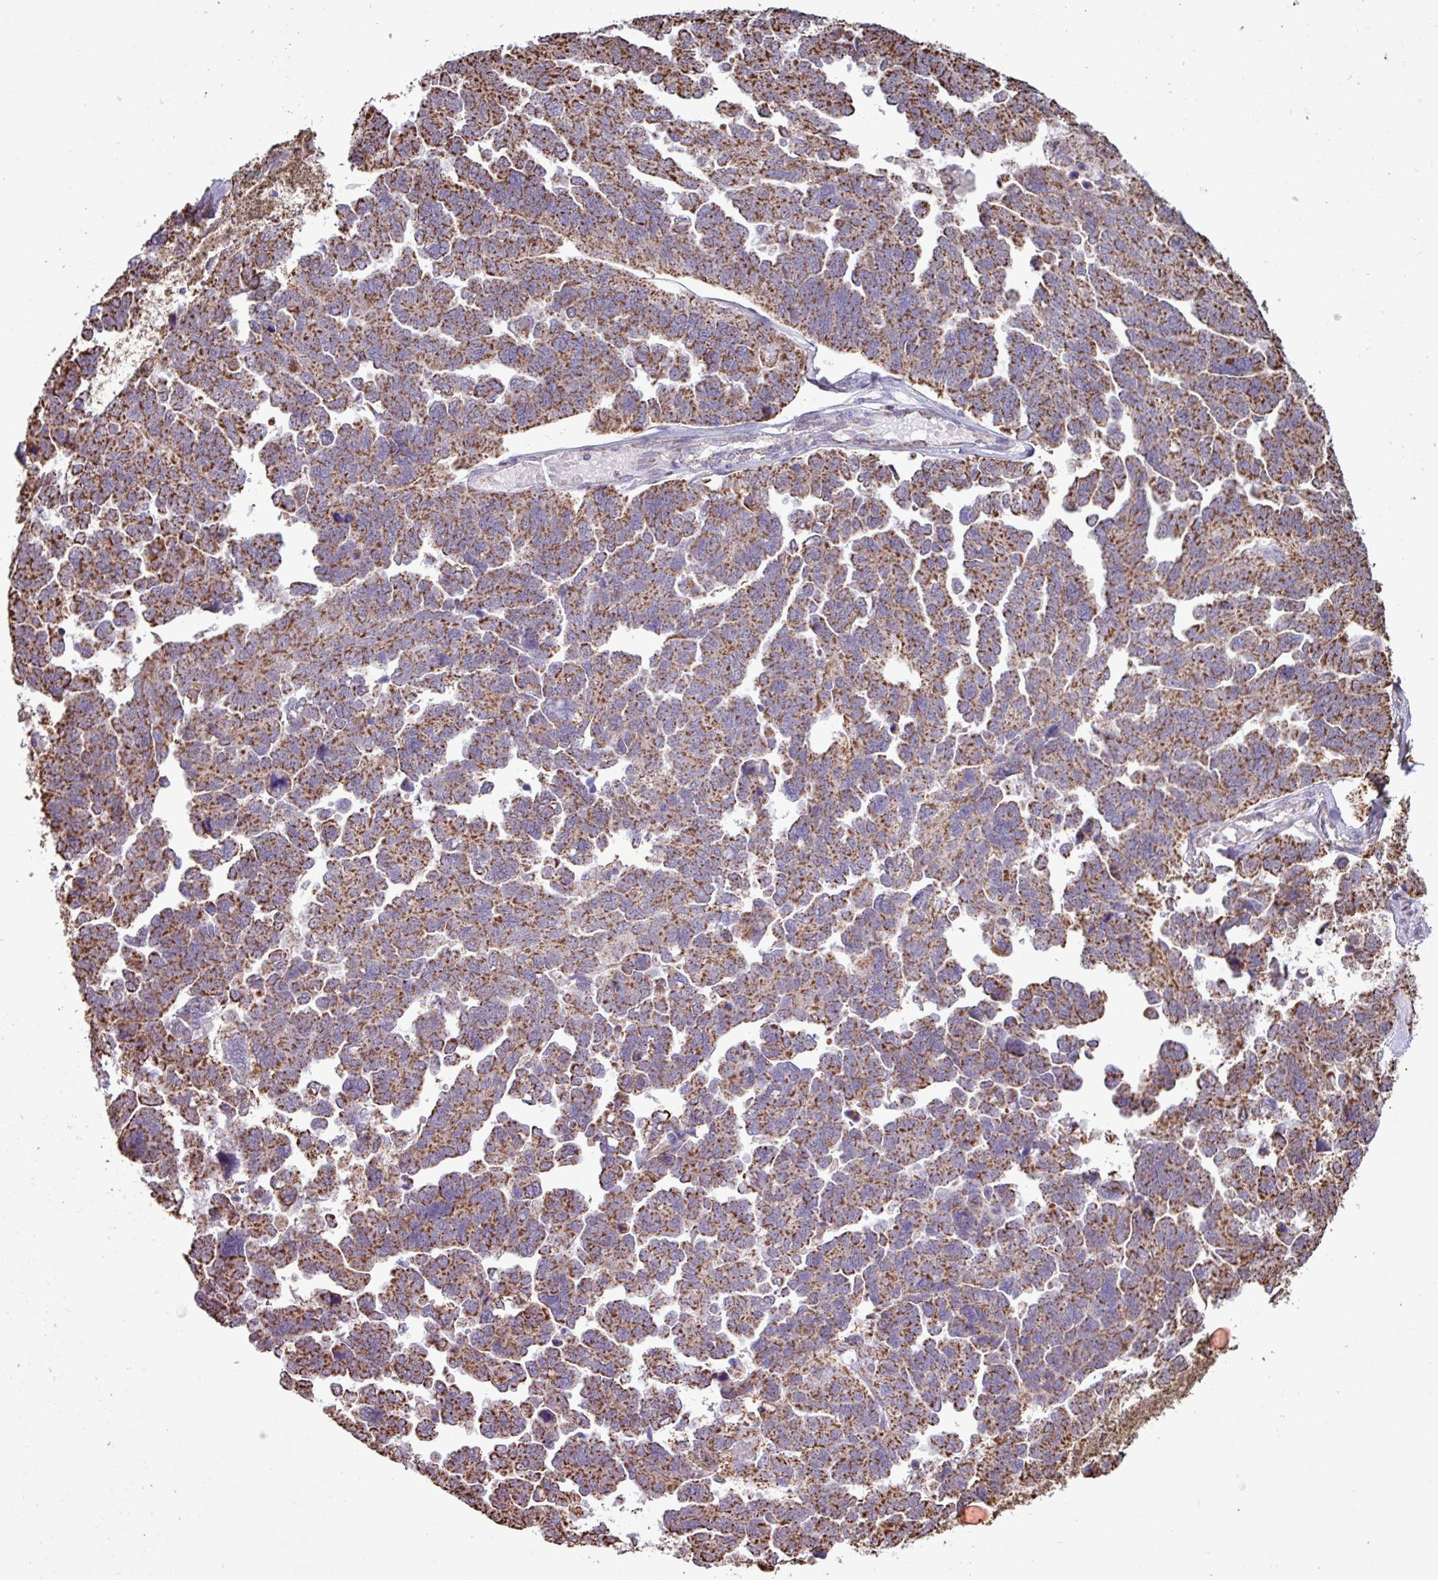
{"staining": {"intensity": "strong", "quantity": ">75%", "location": "cytoplasmic/membranous"}, "tissue": "ovarian cancer", "cell_type": "Tumor cells", "image_type": "cancer", "snomed": [{"axis": "morphology", "description": "Cystadenocarcinoma, serous, NOS"}, {"axis": "topography", "description": "Ovary"}], "caption": "Immunohistochemistry of human ovarian serous cystadenocarcinoma demonstrates high levels of strong cytoplasmic/membranous positivity in about >75% of tumor cells. Nuclei are stained in blue.", "gene": "ALG8", "patient": {"sex": "female", "age": 64}}